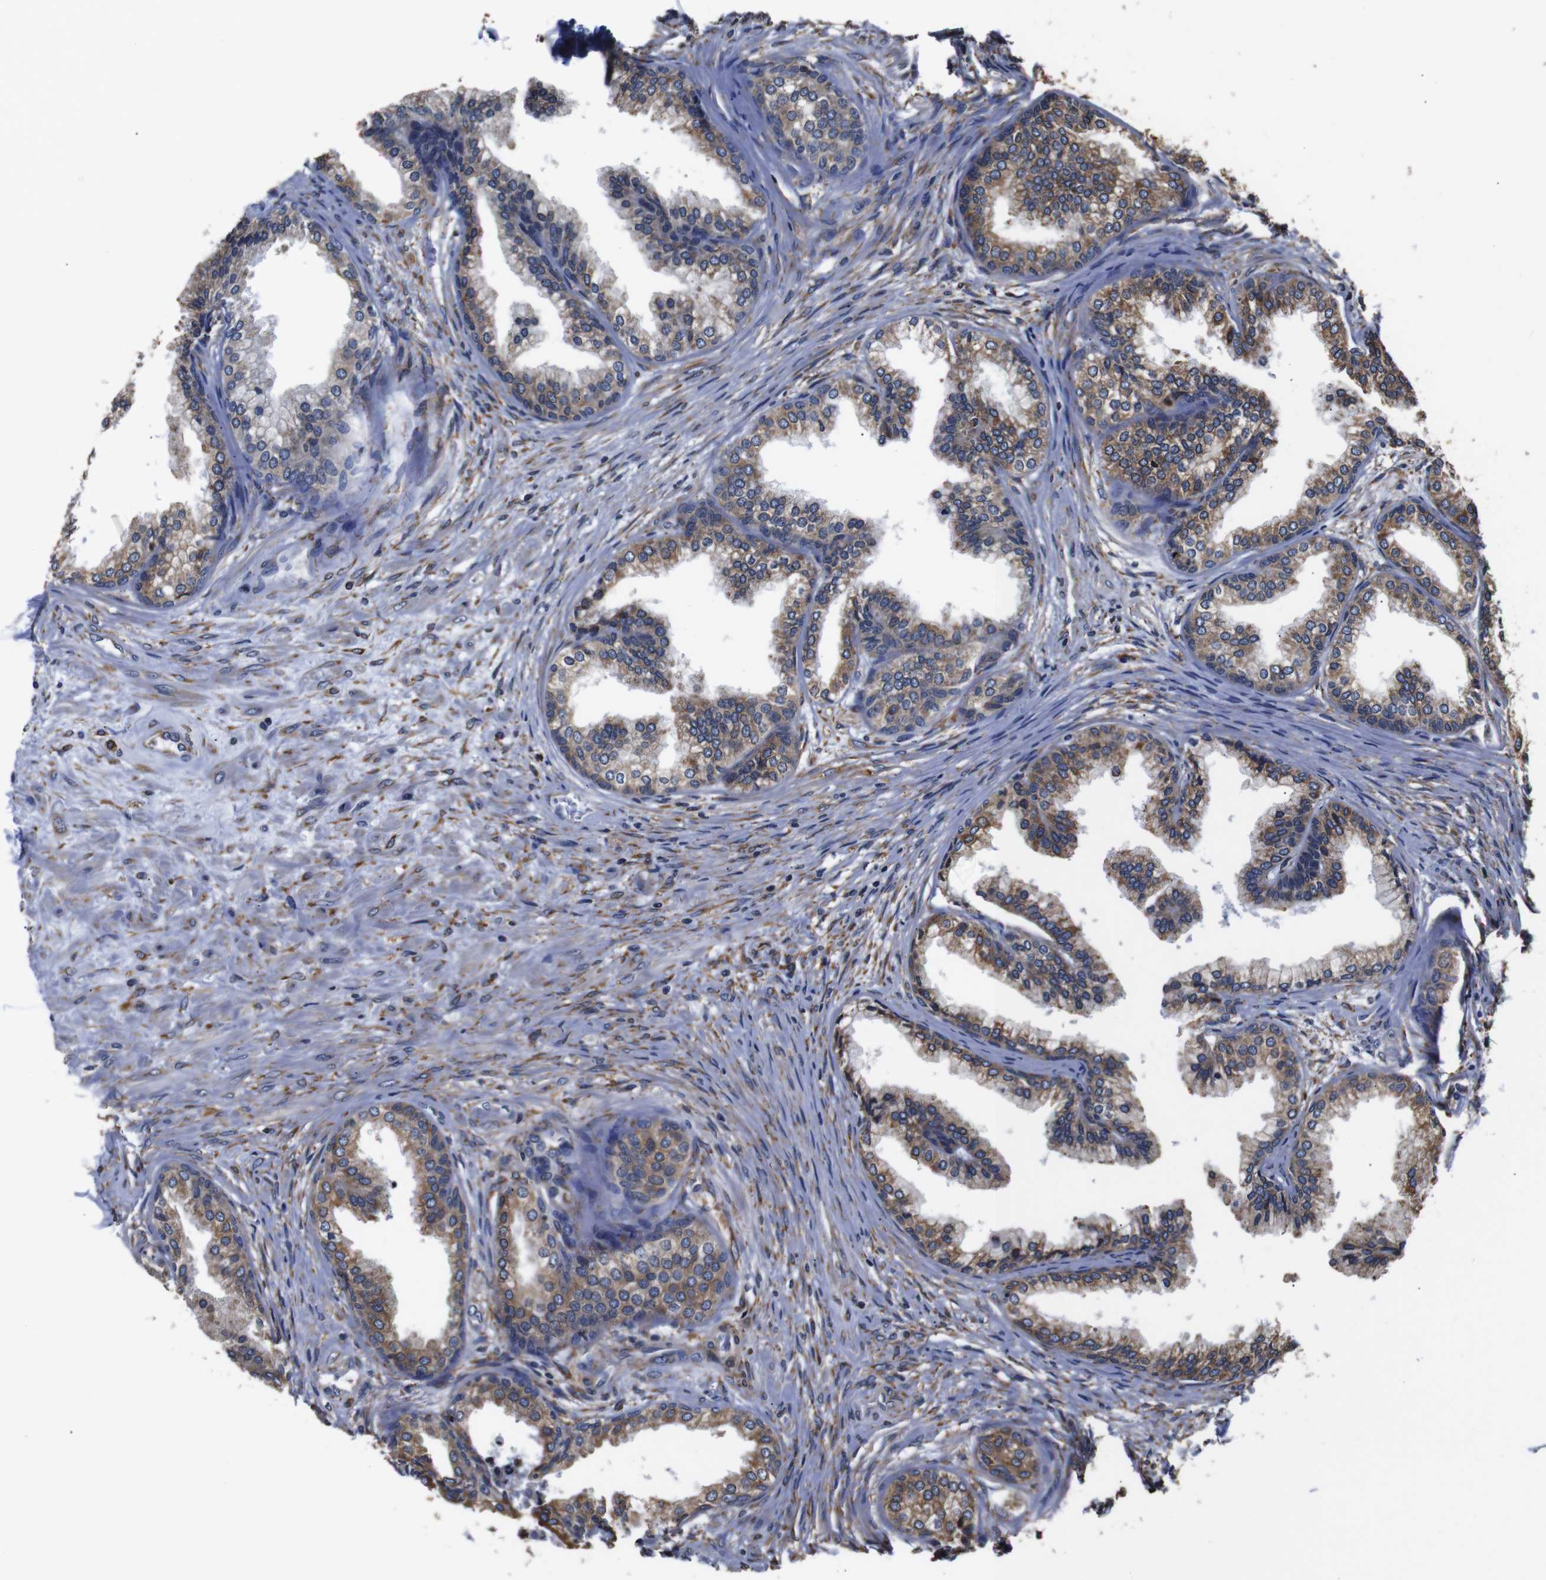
{"staining": {"intensity": "moderate", "quantity": ">75%", "location": "cytoplasmic/membranous"}, "tissue": "prostate", "cell_type": "Glandular cells", "image_type": "normal", "snomed": [{"axis": "morphology", "description": "Normal tissue, NOS"}, {"axis": "topography", "description": "Prostate"}], "caption": "Moderate cytoplasmic/membranous positivity is present in about >75% of glandular cells in normal prostate. (DAB IHC, brown staining for protein, blue staining for nuclei).", "gene": "PPIB", "patient": {"sex": "male", "age": 76}}